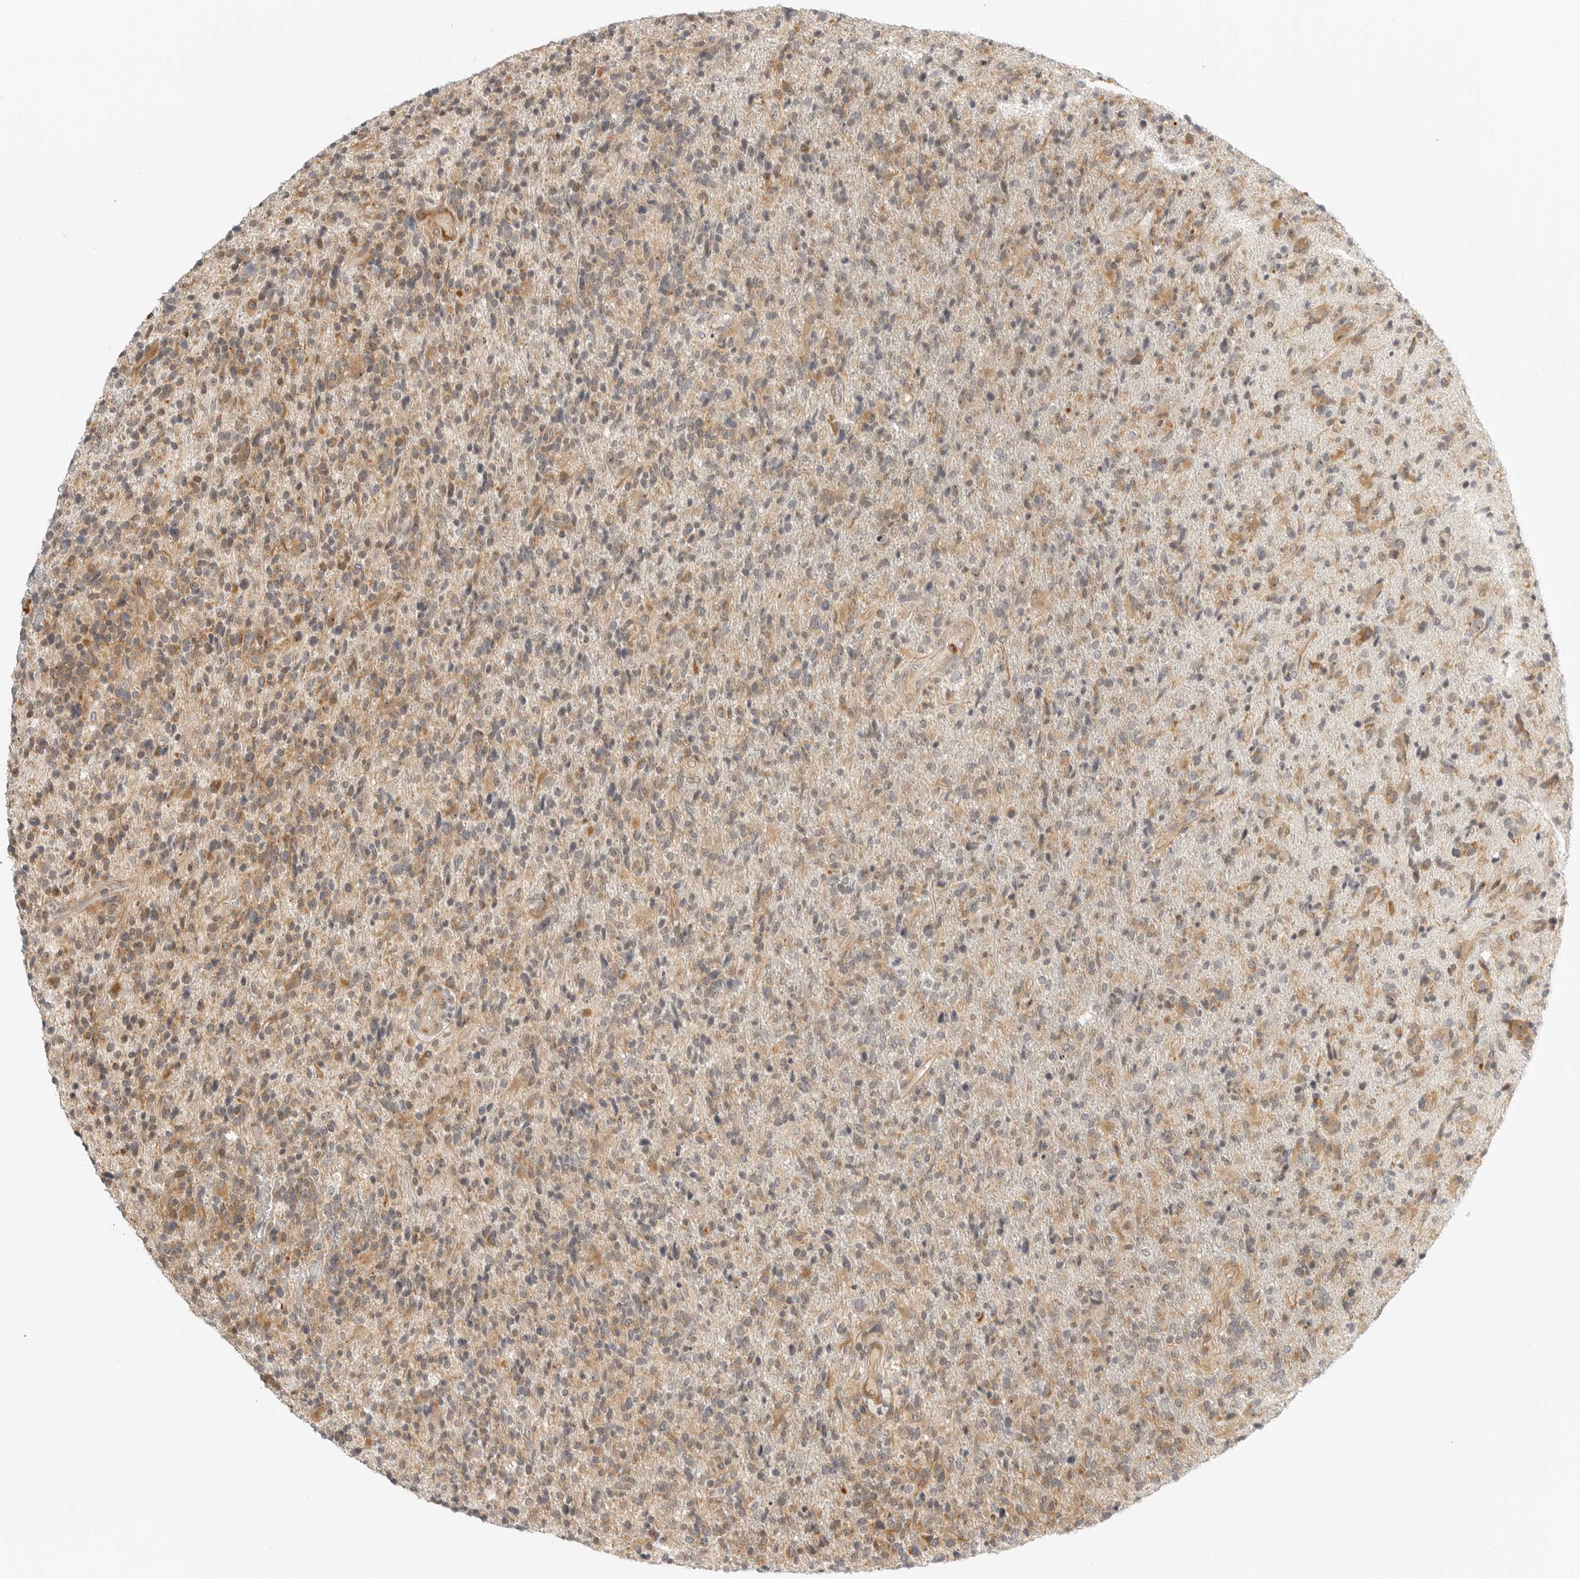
{"staining": {"intensity": "weak", "quantity": "25%-75%", "location": "cytoplasmic/membranous"}, "tissue": "glioma", "cell_type": "Tumor cells", "image_type": "cancer", "snomed": [{"axis": "morphology", "description": "Glioma, malignant, High grade"}, {"axis": "topography", "description": "Brain"}], "caption": "Immunohistochemical staining of human glioma exhibits low levels of weak cytoplasmic/membranous protein expression in about 25%-75% of tumor cells.", "gene": "DSCC1", "patient": {"sex": "male", "age": 72}}